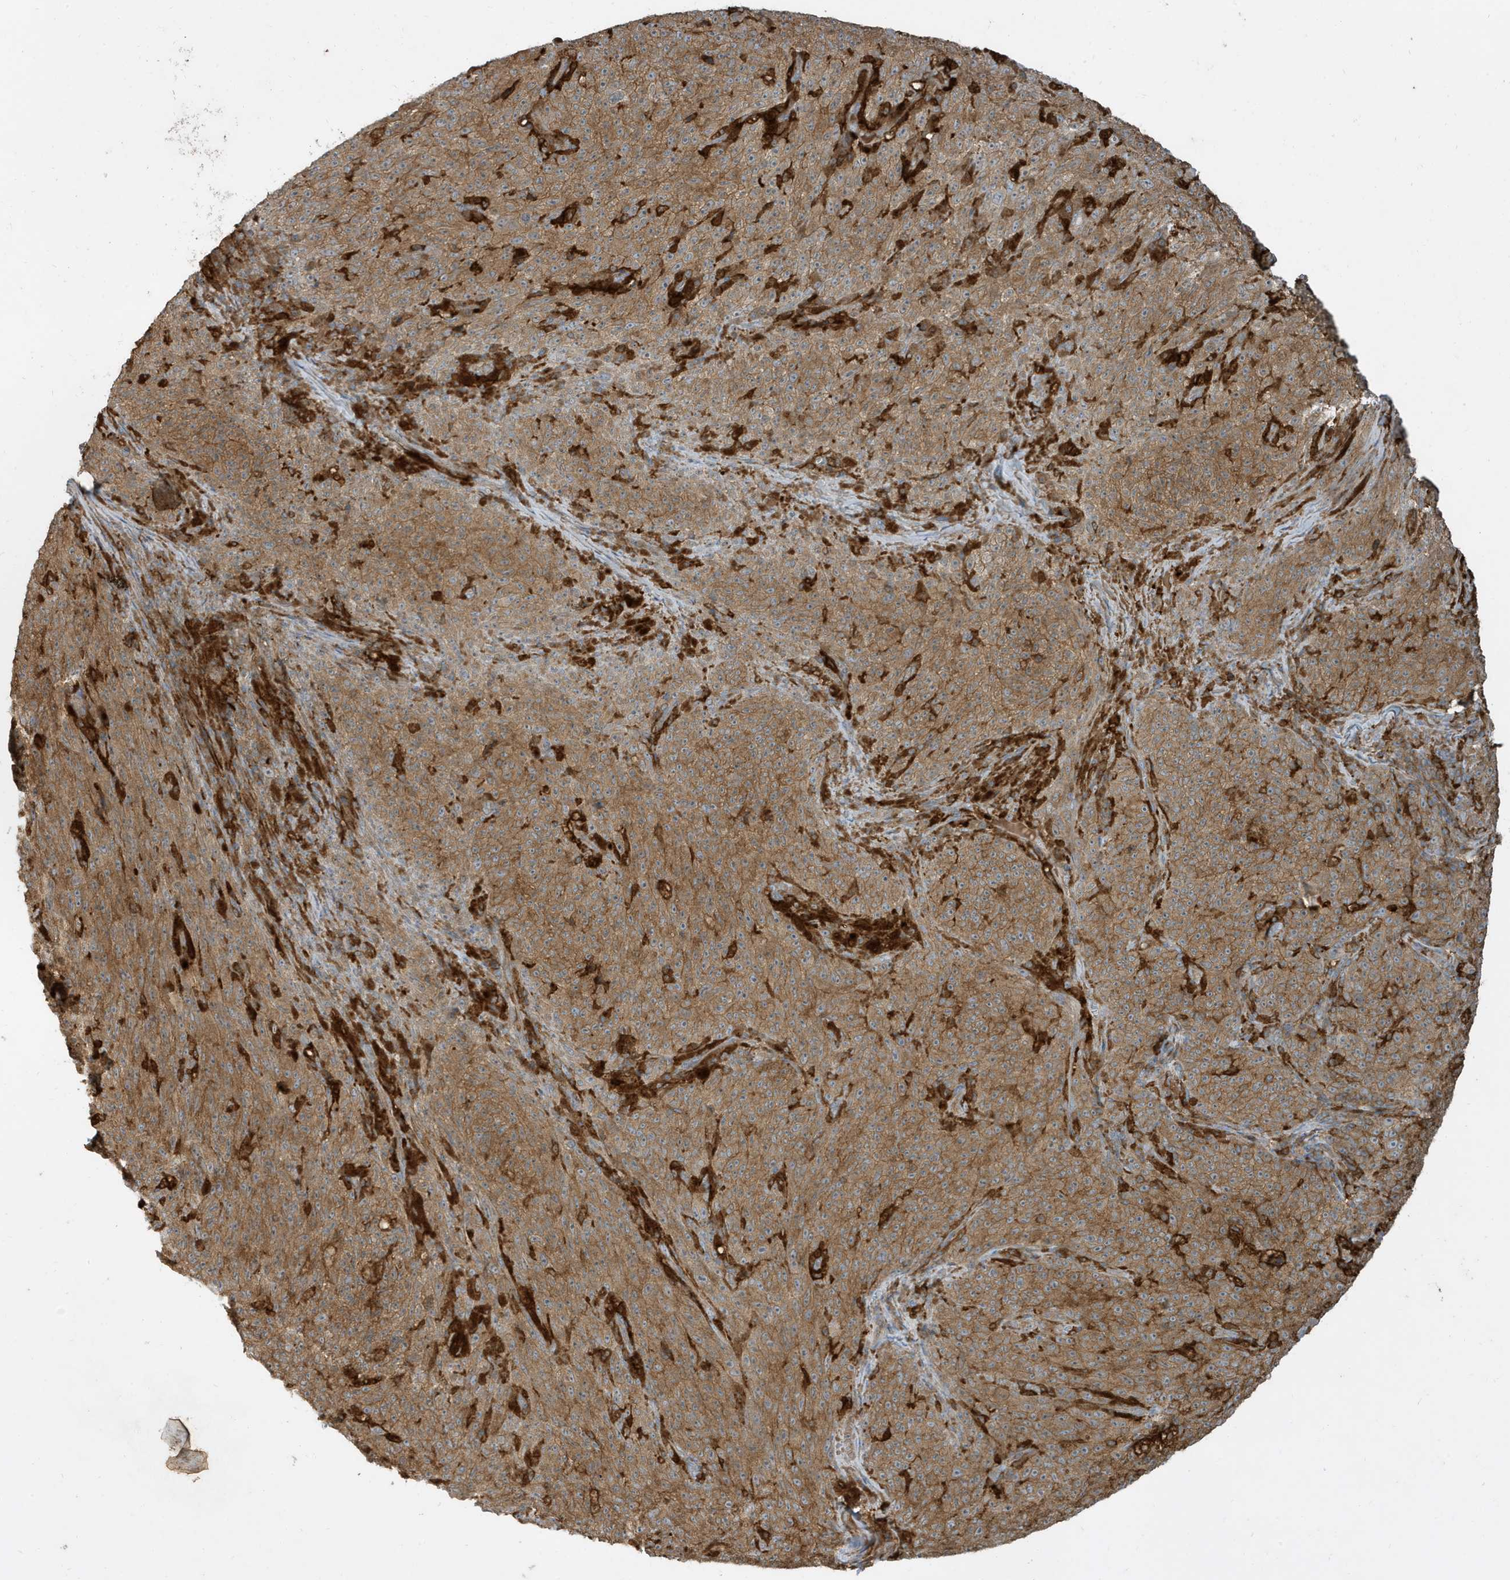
{"staining": {"intensity": "moderate", "quantity": ">75%", "location": "cytoplasmic/membranous"}, "tissue": "melanoma", "cell_type": "Tumor cells", "image_type": "cancer", "snomed": [{"axis": "morphology", "description": "Malignant melanoma, NOS"}, {"axis": "topography", "description": "Skin"}], "caption": "Protein staining of malignant melanoma tissue reveals moderate cytoplasmic/membranous expression in about >75% of tumor cells.", "gene": "ABTB1", "patient": {"sex": "female", "age": 82}}